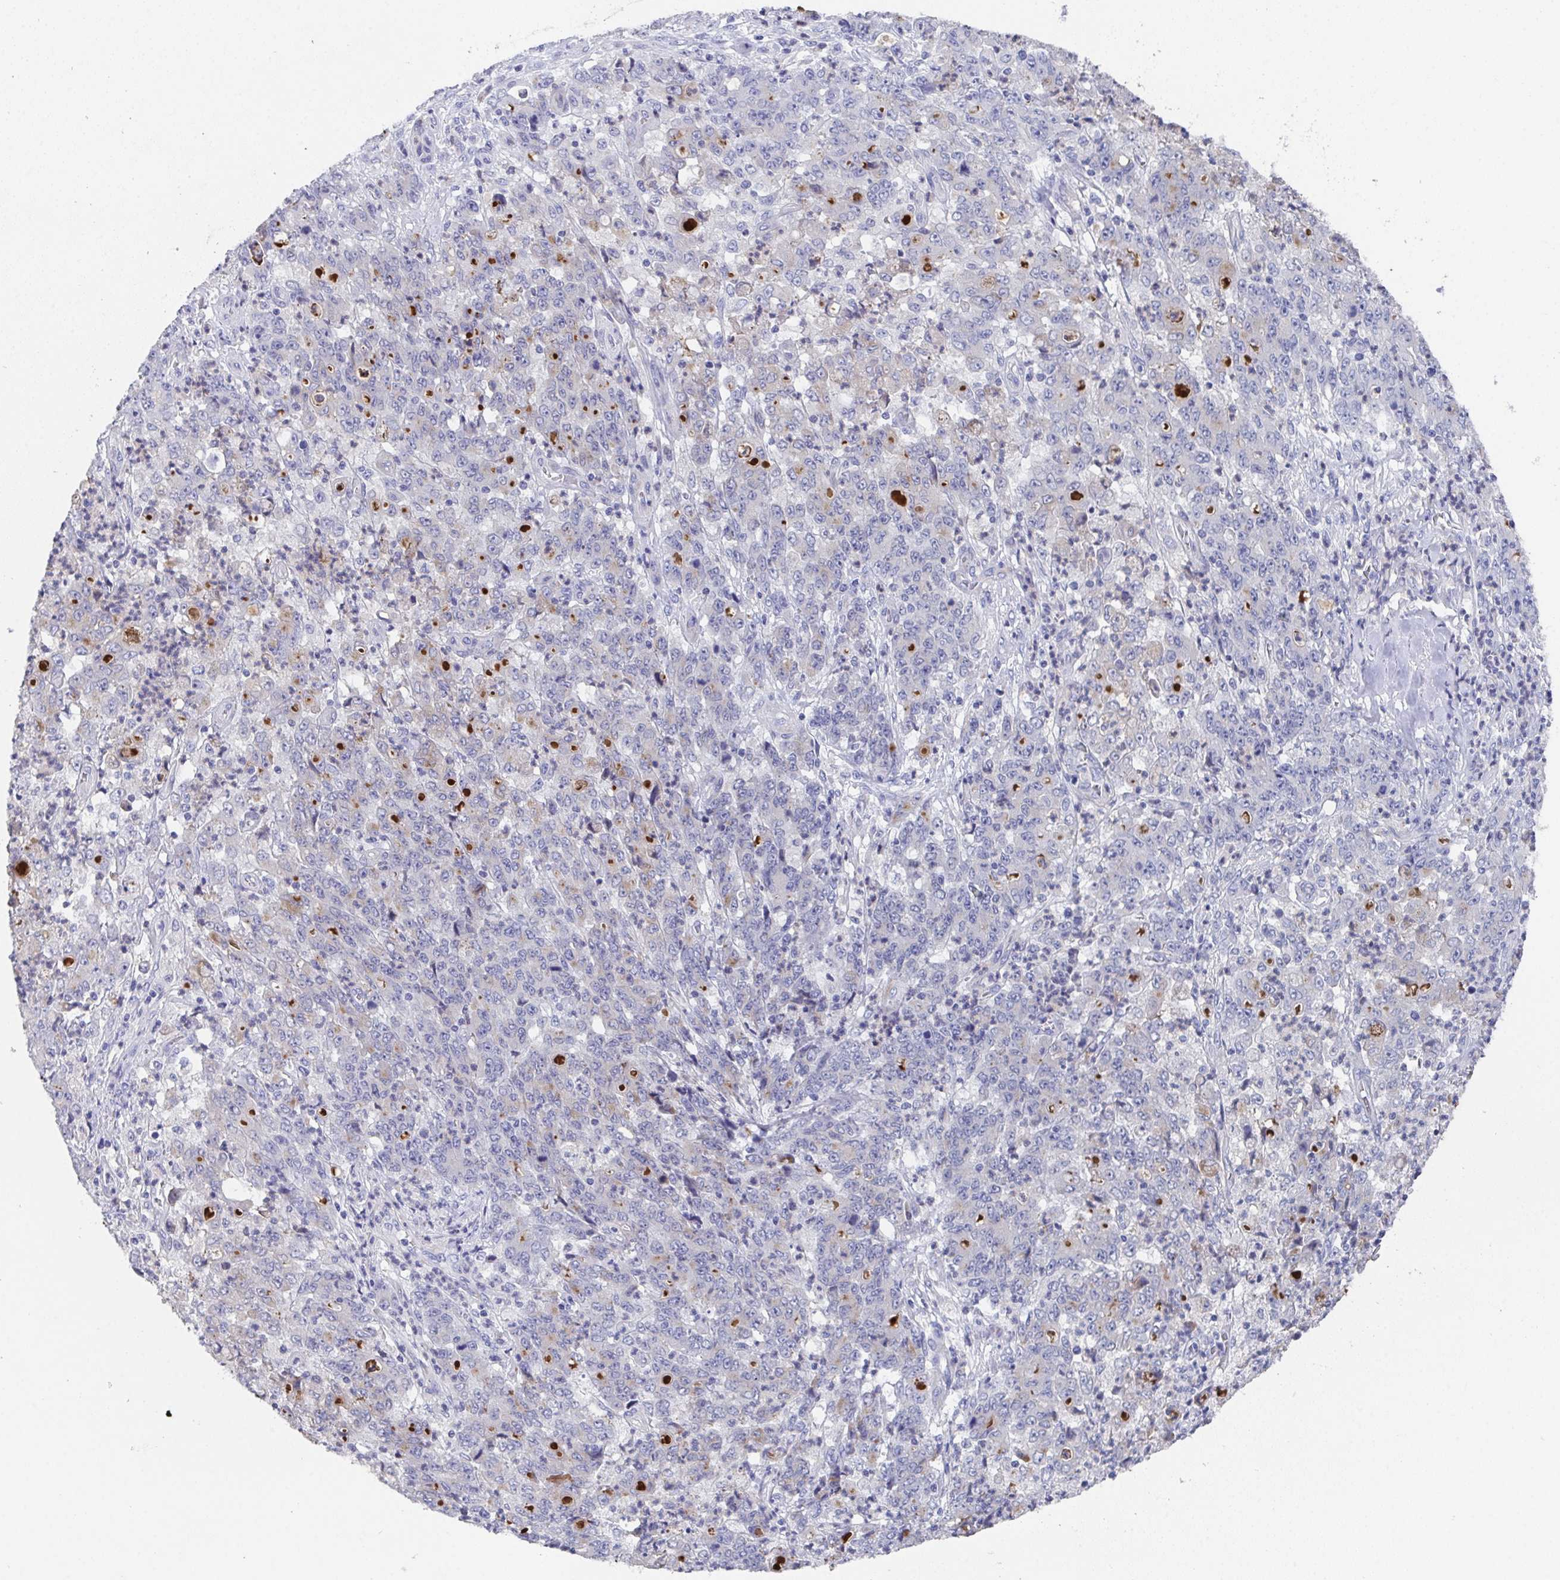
{"staining": {"intensity": "weak", "quantity": "<25%", "location": "cytoplasmic/membranous"}, "tissue": "stomach cancer", "cell_type": "Tumor cells", "image_type": "cancer", "snomed": [{"axis": "morphology", "description": "Adenocarcinoma, NOS"}, {"axis": "topography", "description": "Stomach, lower"}], "caption": "Protein analysis of stomach cancer (adenocarcinoma) exhibits no significant staining in tumor cells.", "gene": "SSC4D", "patient": {"sex": "female", "age": 71}}